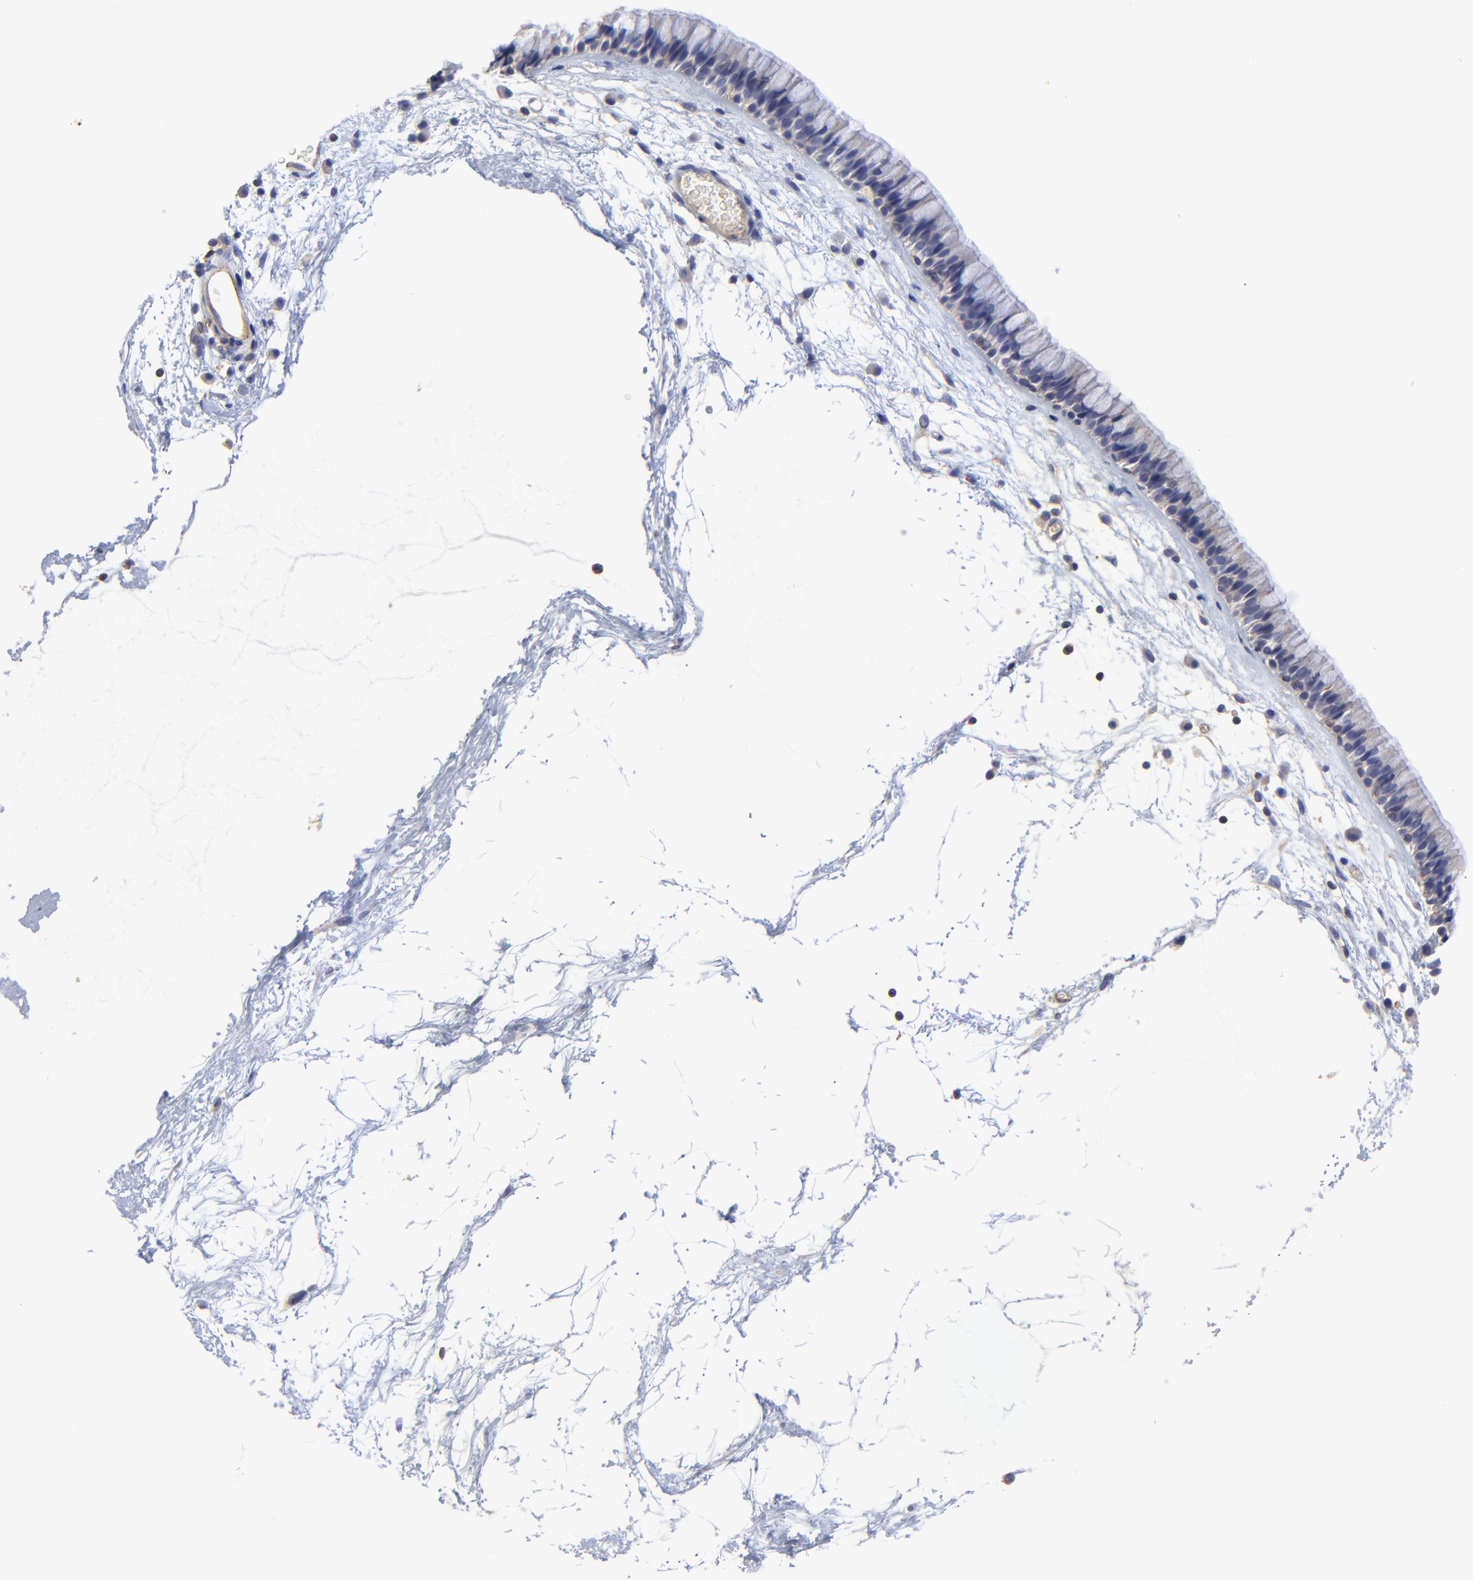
{"staining": {"intensity": "moderate", "quantity": "25%-75%", "location": "cytoplasmic/membranous"}, "tissue": "nasopharynx", "cell_type": "Respiratory epithelial cells", "image_type": "normal", "snomed": [{"axis": "morphology", "description": "Normal tissue, NOS"}, {"axis": "morphology", "description": "Inflammation, NOS"}, {"axis": "topography", "description": "Nasopharynx"}], "caption": "About 25%-75% of respiratory epithelial cells in normal human nasopharynx display moderate cytoplasmic/membranous protein staining as visualized by brown immunohistochemical staining.", "gene": "SULF2", "patient": {"sex": "male", "age": 48}}